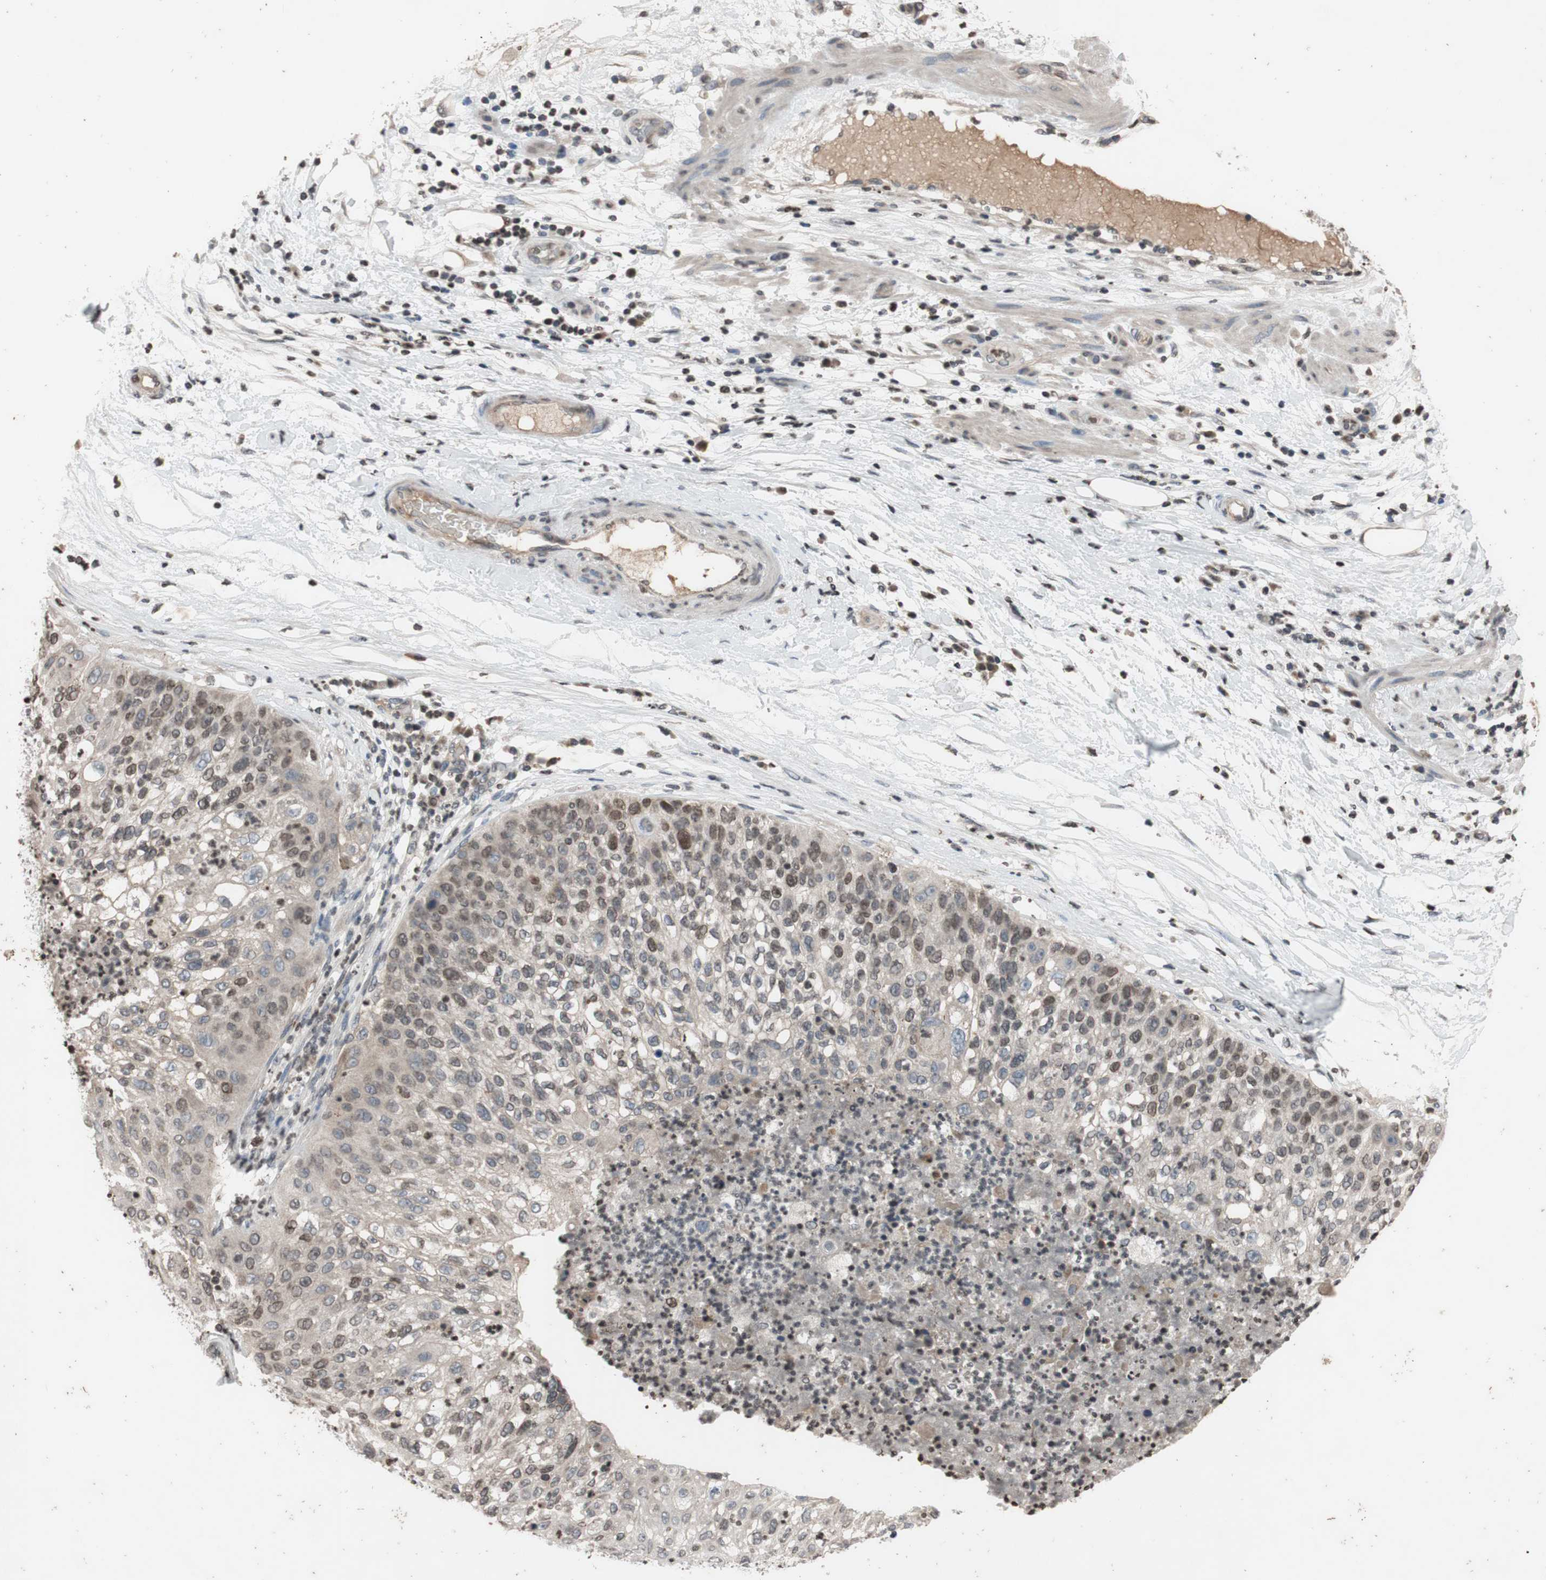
{"staining": {"intensity": "moderate", "quantity": "25%-75%", "location": "cytoplasmic/membranous,nuclear"}, "tissue": "lung cancer", "cell_type": "Tumor cells", "image_type": "cancer", "snomed": [{"axis": "morphology", "description": "Inflammation, NOS"}, {"axis": "morphology", "description": "Squamous cell carcinoma, NOS"}, {"axis": "topography", "description": "Lymph node"}, {"axis": "topography", "description": "Soft tissue"}, {"axis": "topography", "description": "Lung"}], "caption": "IHC image of neoplastic tissue: human lung squamous cell carcinoma stained using IHC shows medium levels of moderate protein expression localized specifically in the cytoplasmic/membranous and nuclear of tumor cells, appearing as a cytoplasmic/membranous and nuclear brown color.", "gene": "MCM6", "patient": {"sex": "male", "age": 66}}